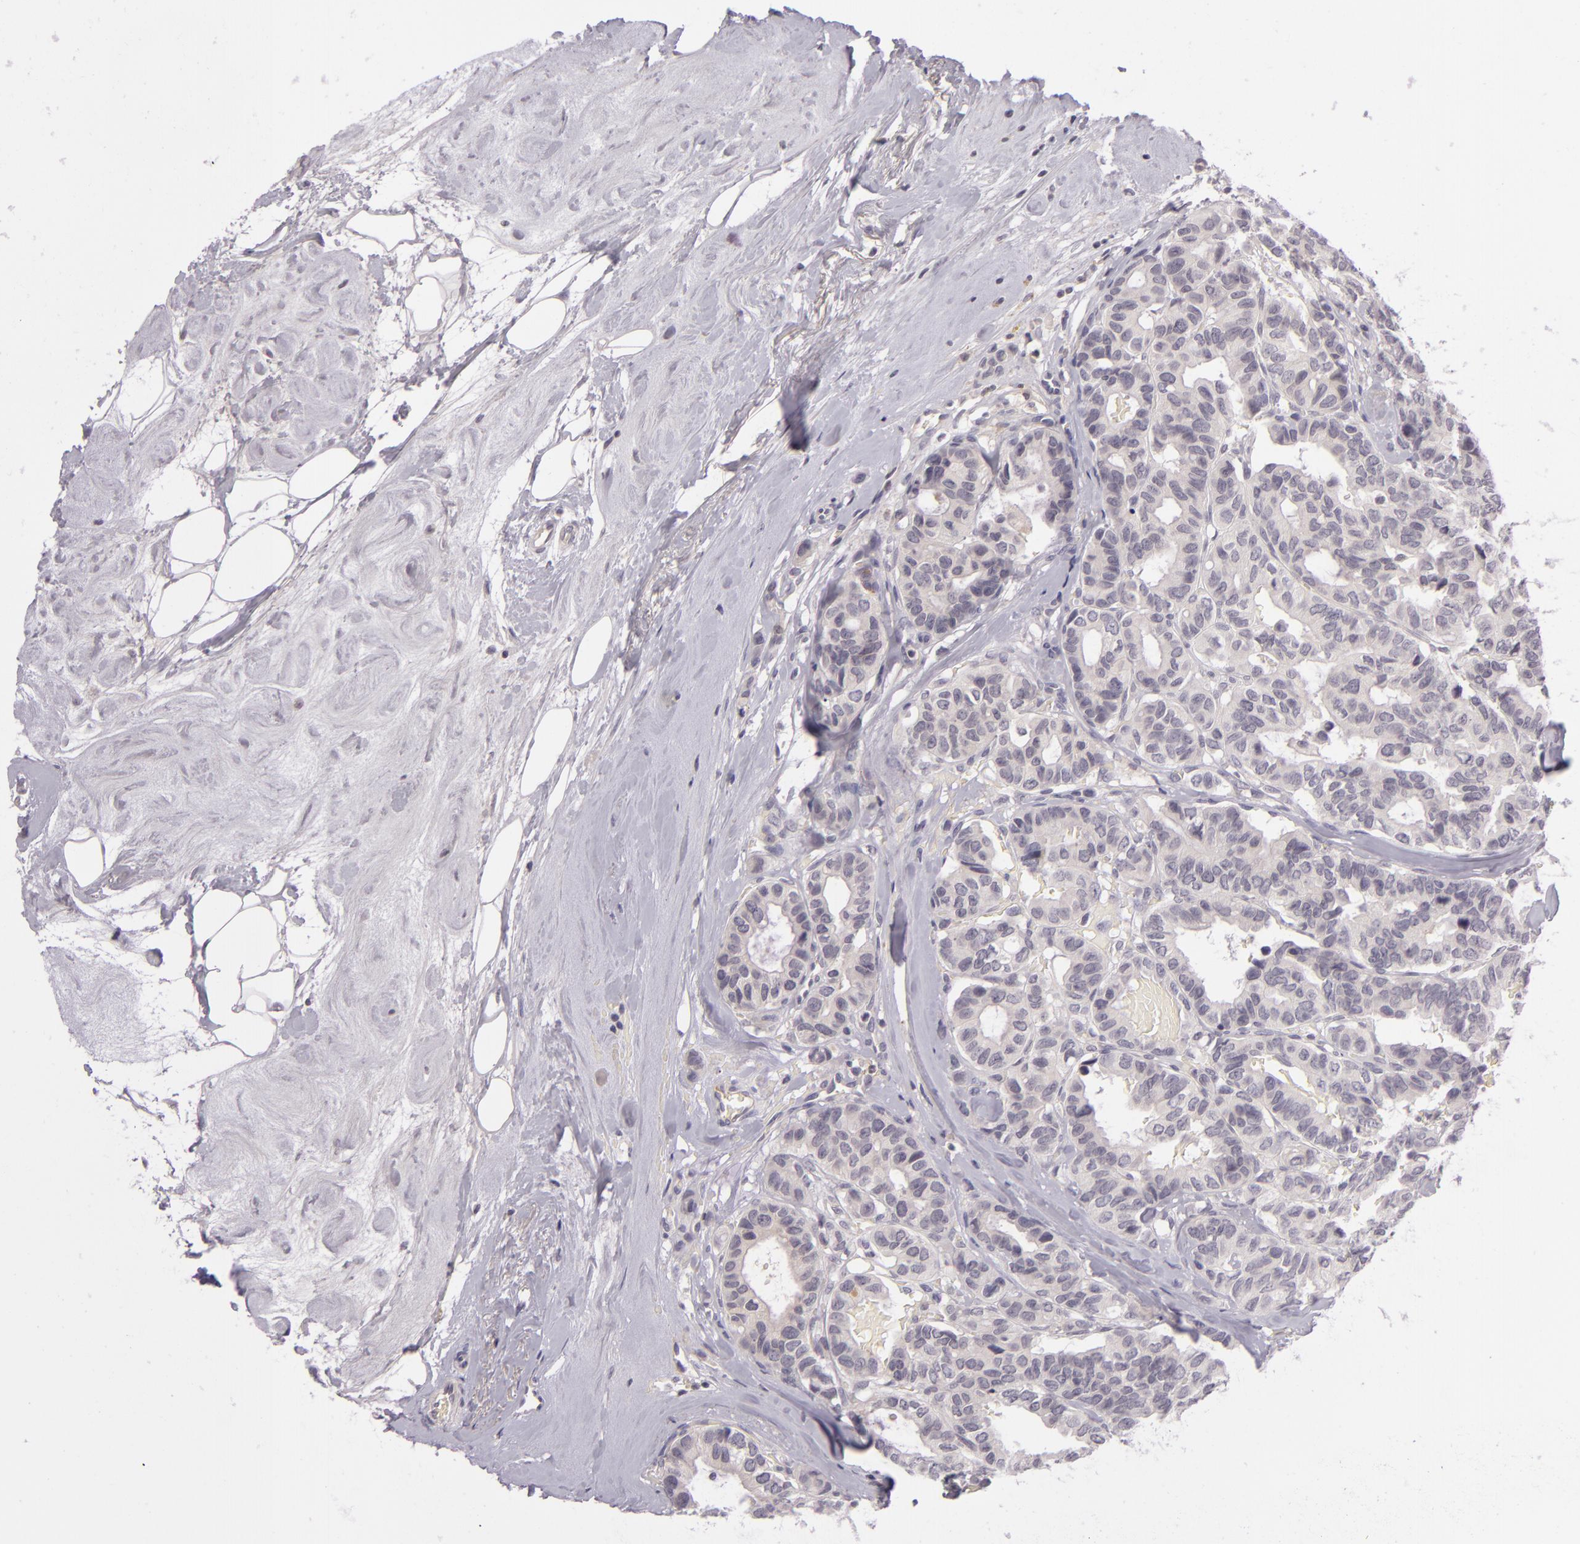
{"staining": {"intensity": "weak", "quantity": "25%-75%", "location": "cytoplasmic/membranous"}, "tissue": "breast cancer", "cell_type": "Tumor cells", "image_type": "cancer", "snomed": [{"axis": "morphology", "description": "Duct carcinoma"}, {"axis": "topography", "description": "Breast"}], "caption": "Human intraductal carcinoma (breast) stained with a brown dye demonstrates weak cytoplasmic/membranous positive positivity in approximately 25%-75% of tumor cells.", "gene": "DAG1", "patient": {"sex": "female", "age": 69}}